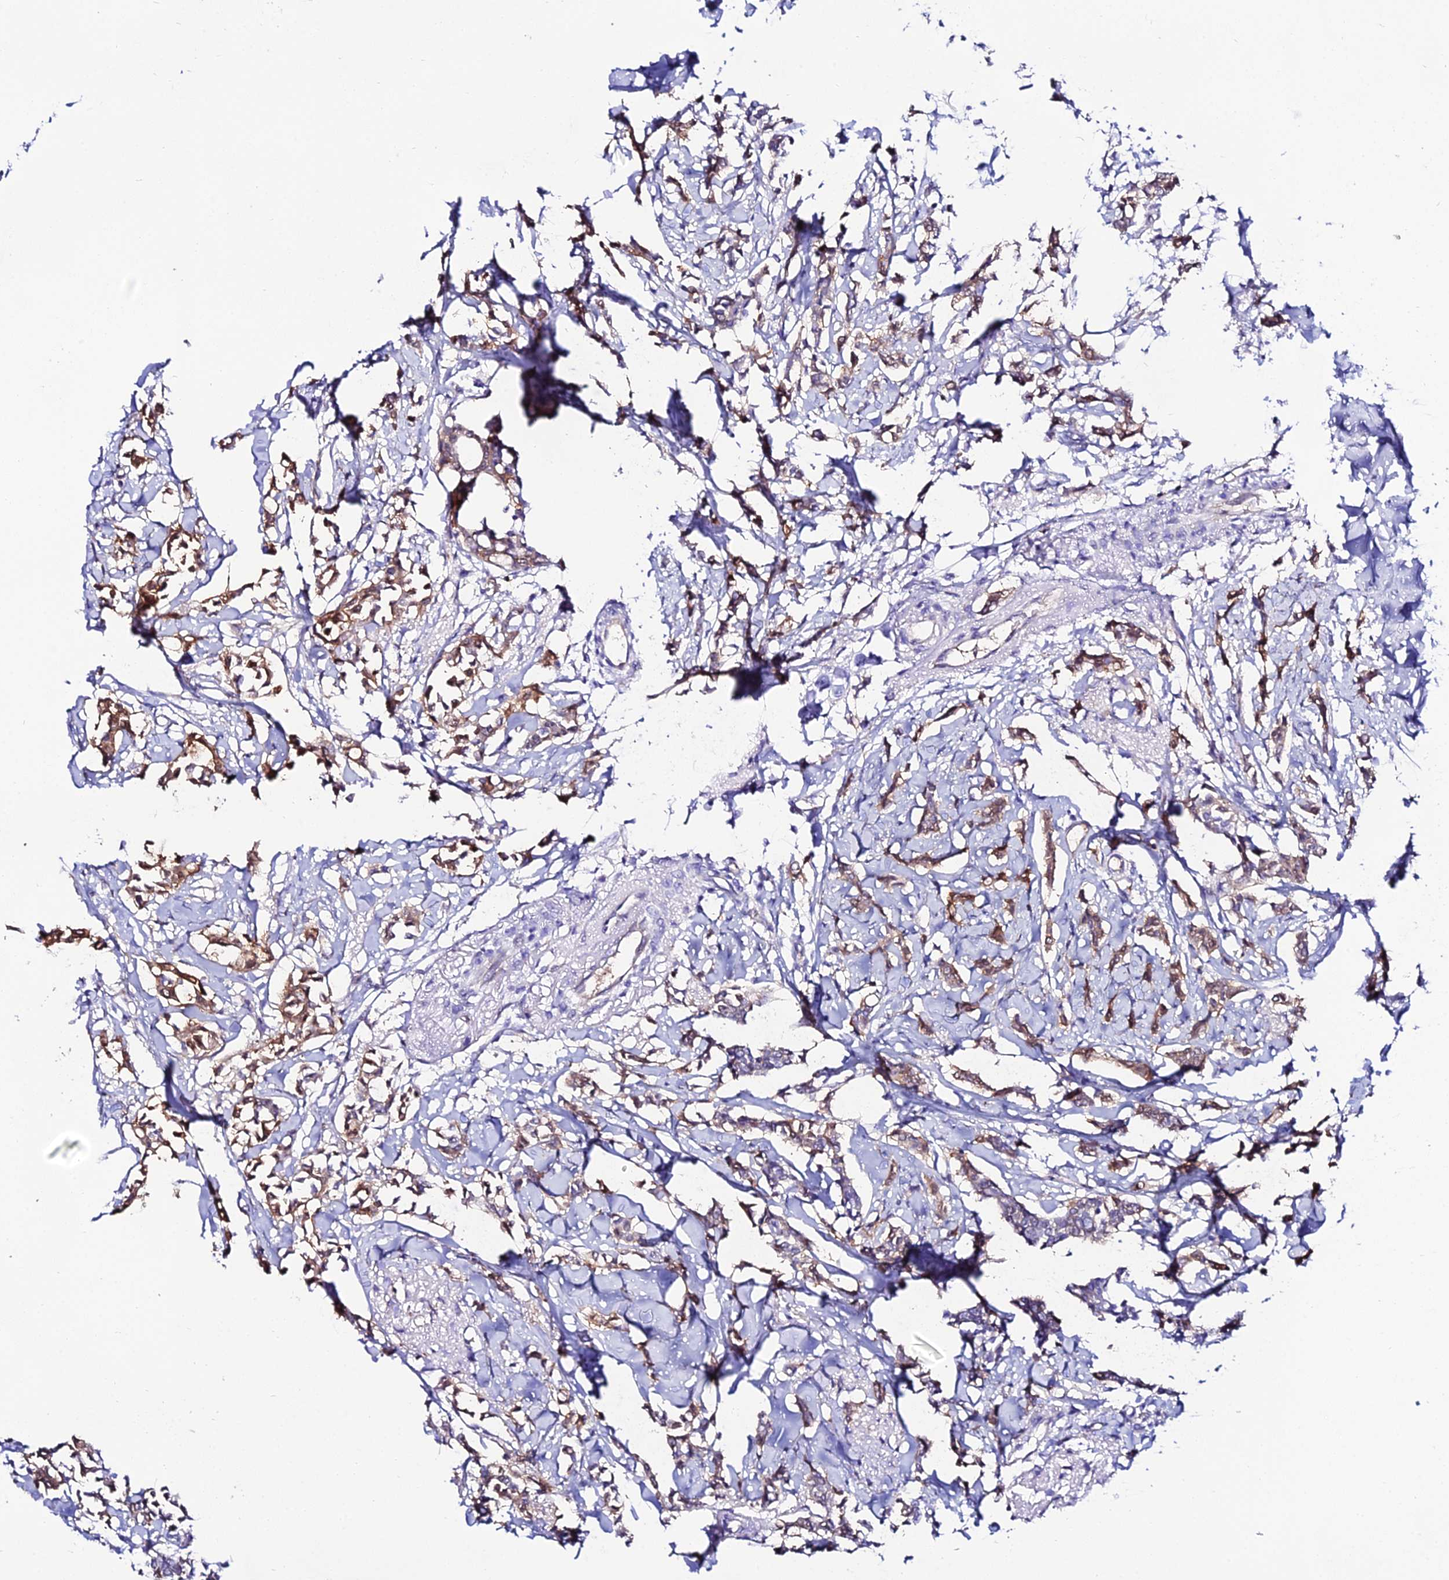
{"staining": {"intensity": "moderate", "quantity": ">75%", "location": "cytoplasmic/membranous"}, "tissue": "breast cancer", "cell_type": "Tumor cells", "image_type": "cancer", "snomed": [{"axis": "morphology", "description": "Duct carcinoma"}, {"axis": "topography", "description": "Breast"}], "caption": "The immunohistochemical stain labels moderate cytoplasmic/membranous positivity in tumor cells of breast cancer (intraductal carcinoma) tissue. (Brightfield microscopy of DAB IHC at high magnification).", "gene": "S100A16", "patient": {"sex": "female", "age": 41}}